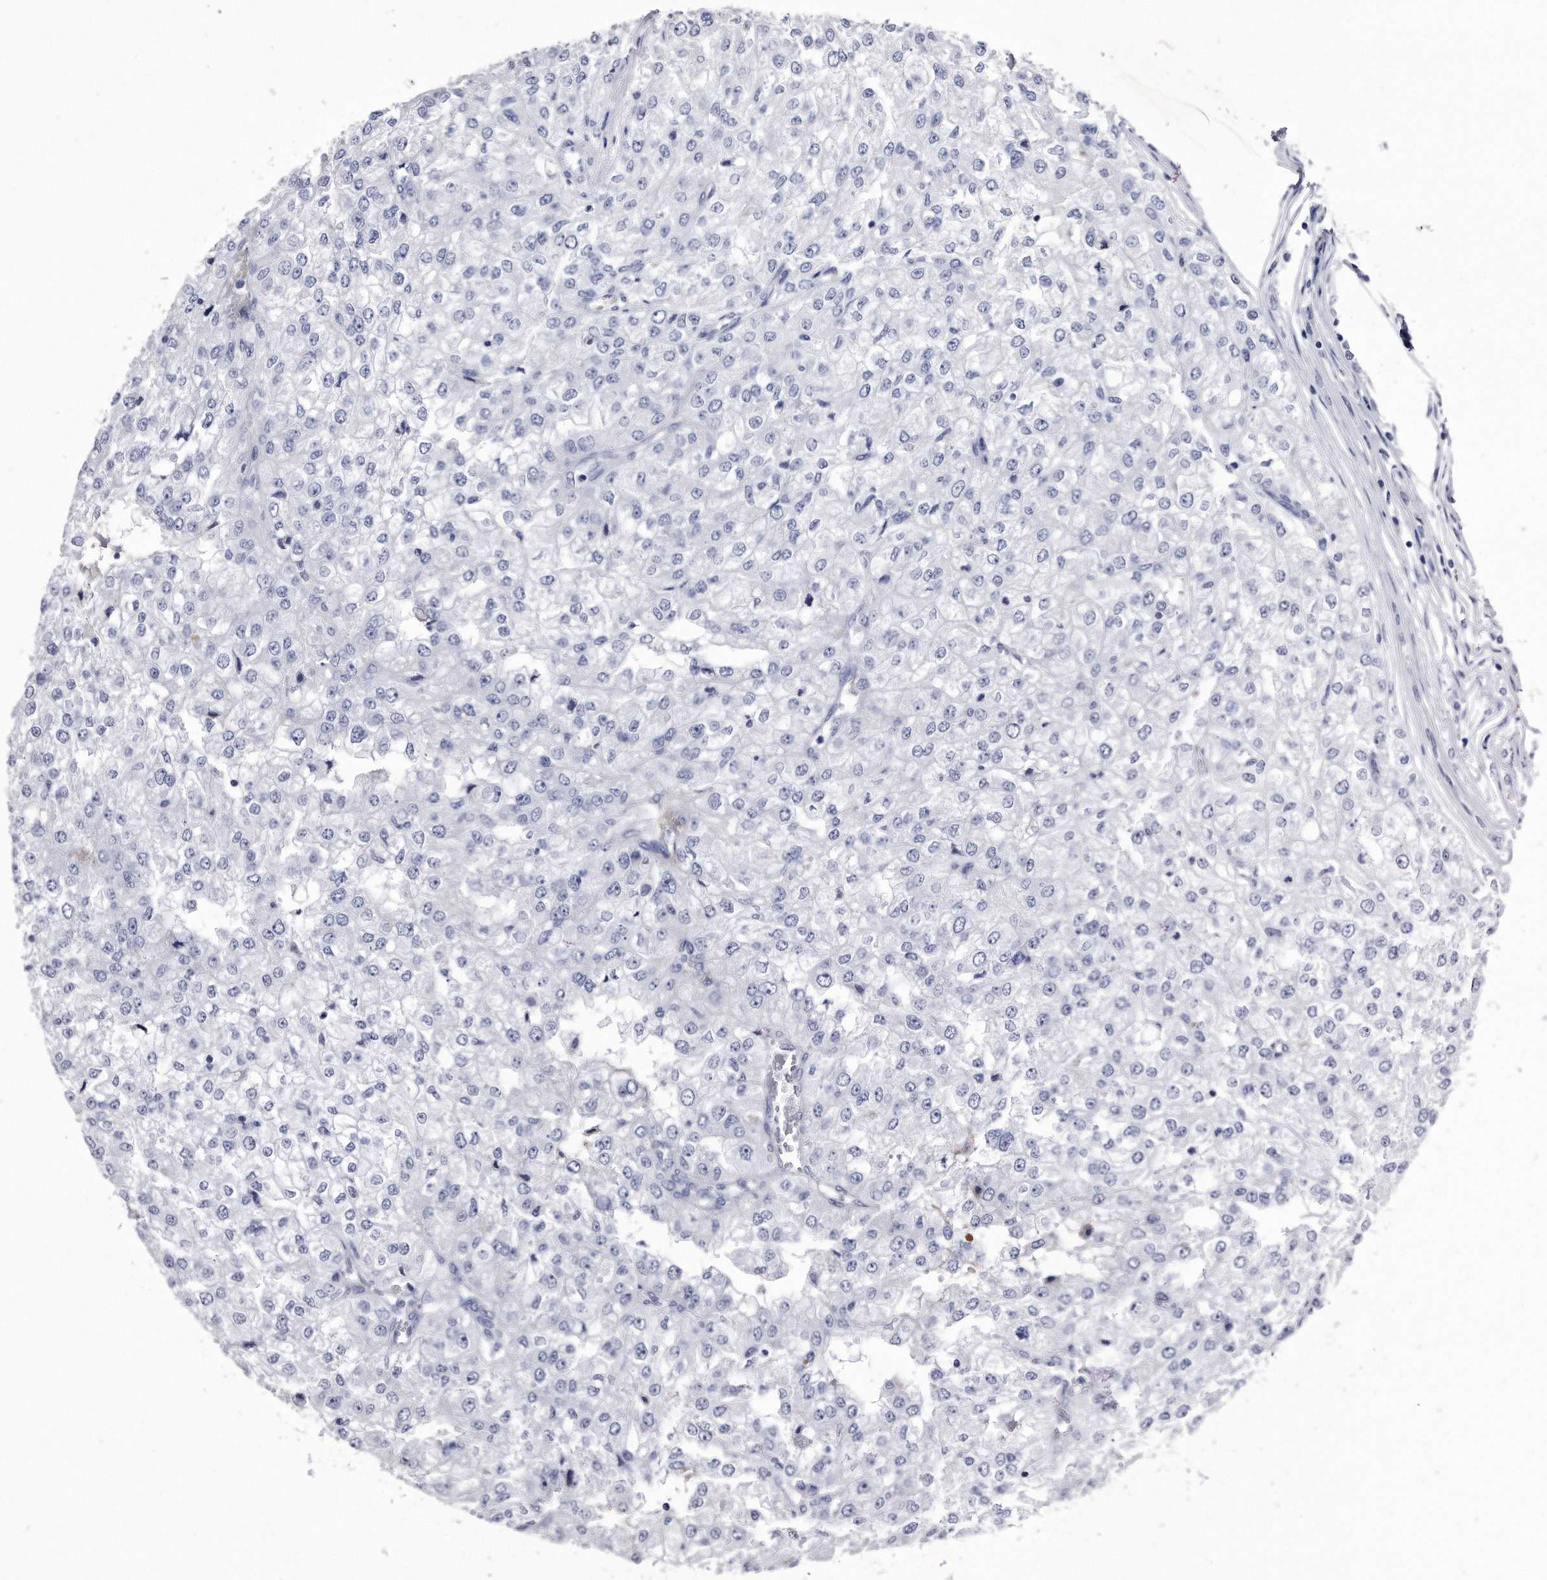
{"staining": {"intensity": "negative", "quantity": "none", "location": "none"}, "tissue": "renal cancer", "cell_type": "Tumor cells", "image_type": "cancer", "snomed": [{"axis": "morphology", "description": "Adenocarcinoma, NOS"}, {"axis": "topography", "description": "Kidney"}], "caption": "Immunohistochemical staining of renal adenocarcinoma reveals no significant expression in tumor cells.", "gene": "KCTD8", "patient": {"sex": "female", "age": 54}}